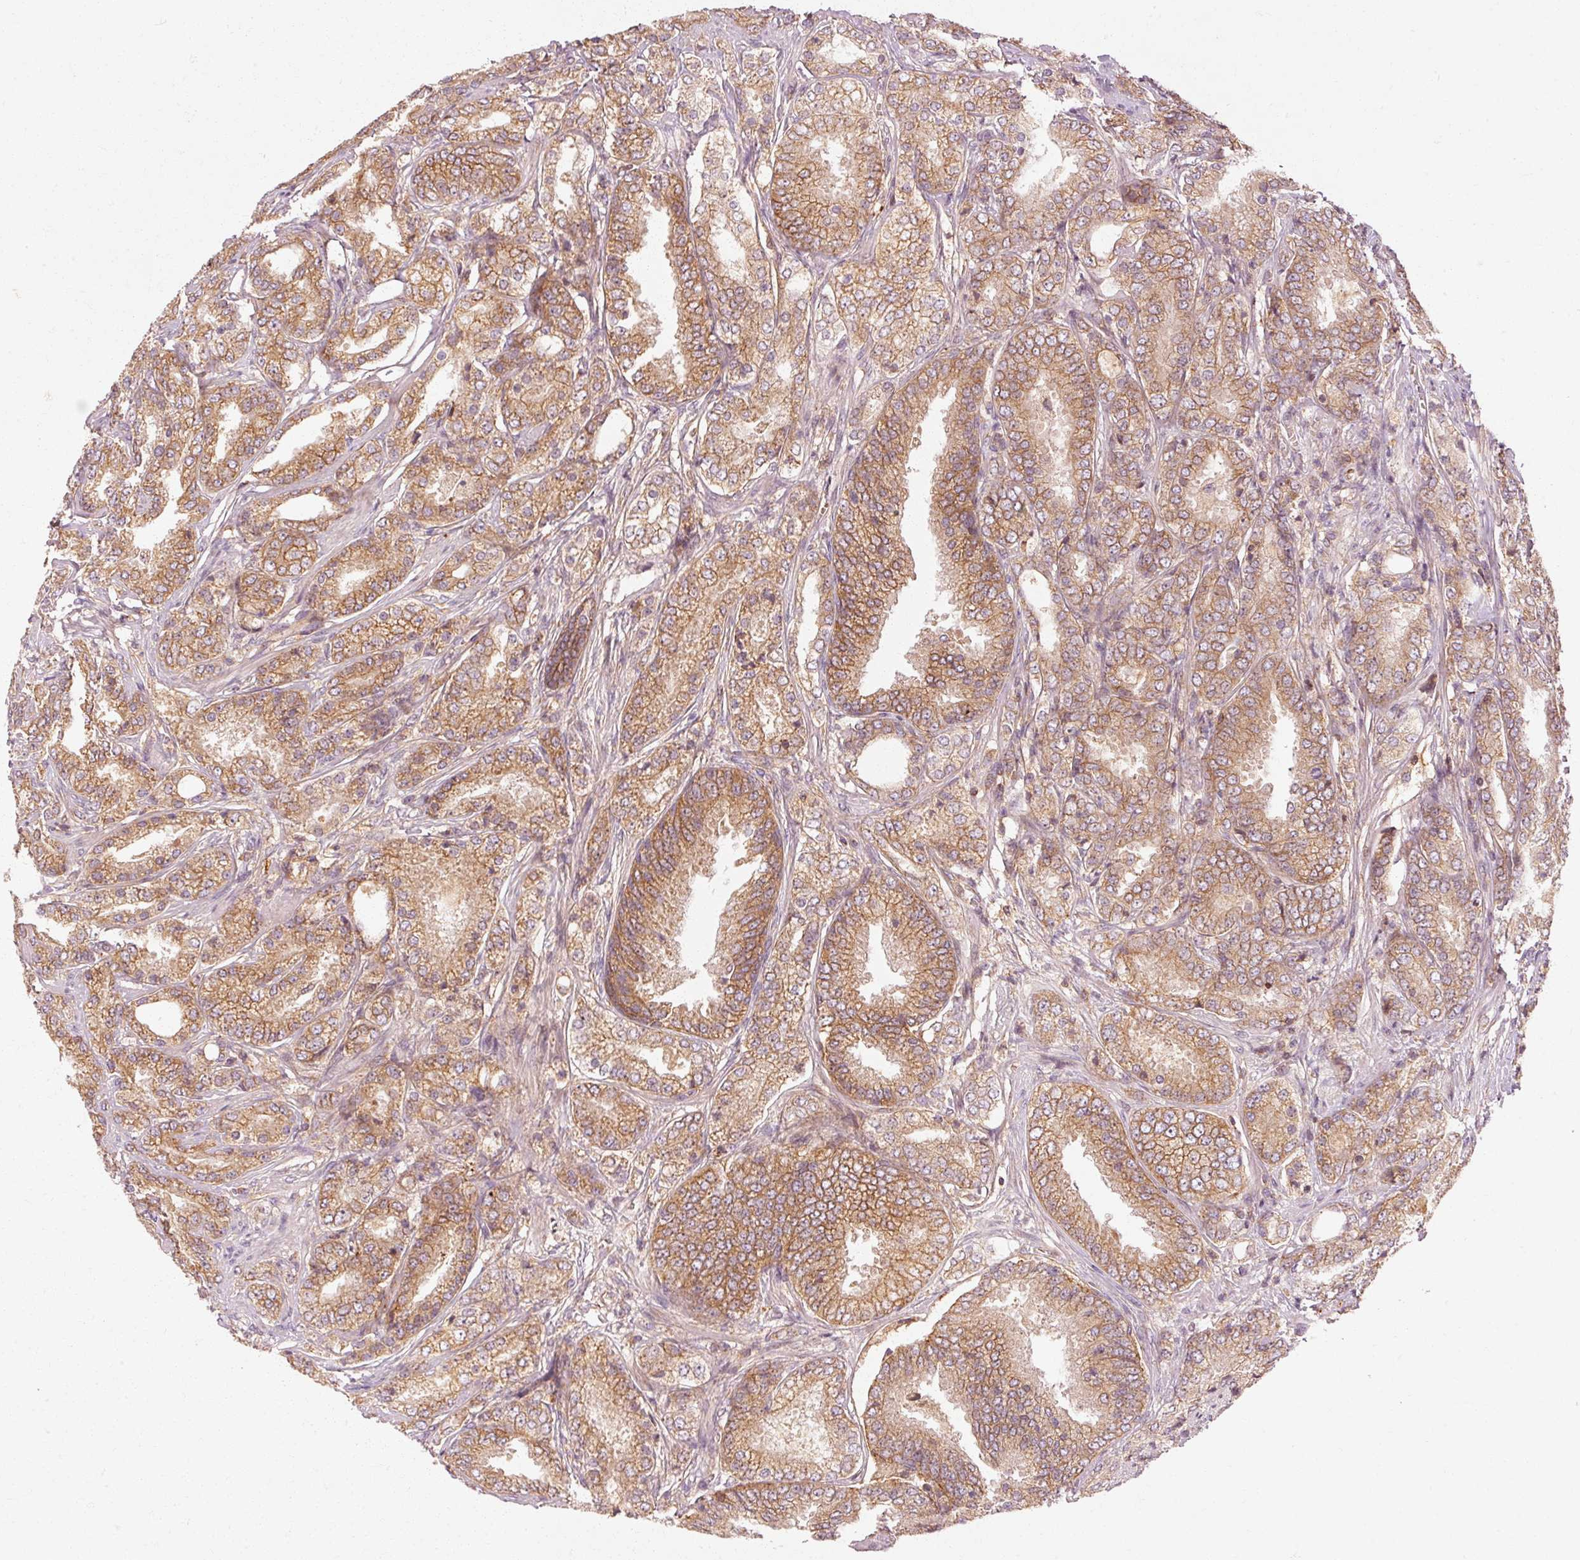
{"staining": {"intensity": "moderate", "quantity": ">75%", "location": "cytoplasmic/membranous"}, "tissue": "prostate cancer", "cell_type": "Tumor cells", "image_type": "cancer", "snomed": [{"axis": "morphology", "description": "Adenocarcinoma, High grade"}, {"axis": "topography", "description": "Prostate"}], "caption": "Protein expression by immunohistochemistry reveals moderate cytoplasmic/membranous expression in about >75% of tumor cells in prostate cancer.", "gene": "CTNNA1", "patient": {"sex": "male", "age": 63}}